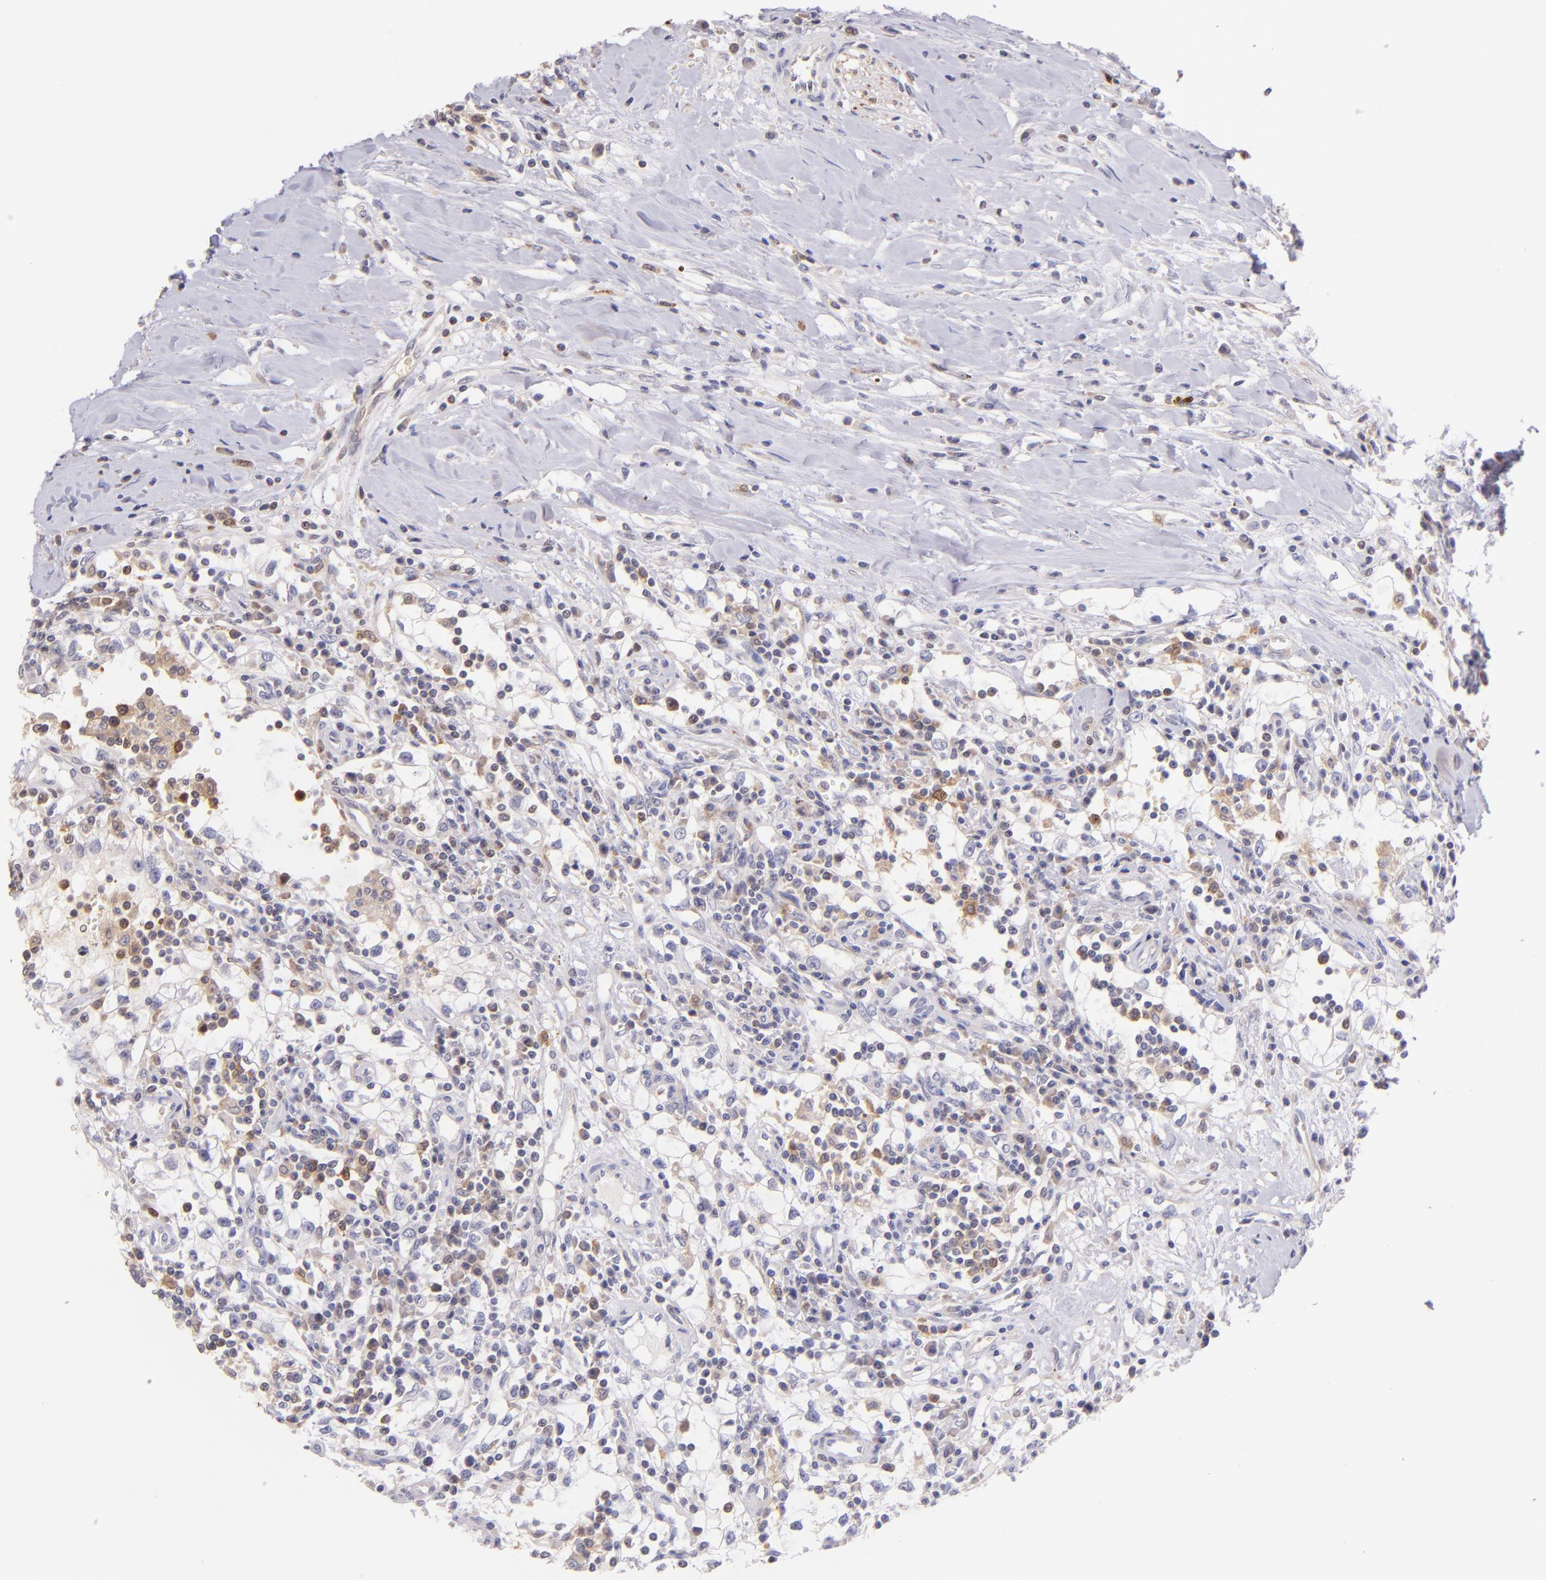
{"staining": {"intensity": "weak", "quantity": "<25%", "location": "cytoplasmic/membranous"}, "tissue": "renal cancer", "cell_type": "Tumor cells", "image_type": "cancer", "snomed": [{"axis": "morphology", "description": "Adenocarcinoma, NOS"}, {"axis": "topography", "description": "Kidney"}], "caption": "Tumor cells are negative for brown protein staining in adenocarcinoma (renal).", "gene": "BTK", "patient": {"sex": "male", "age": 82}}